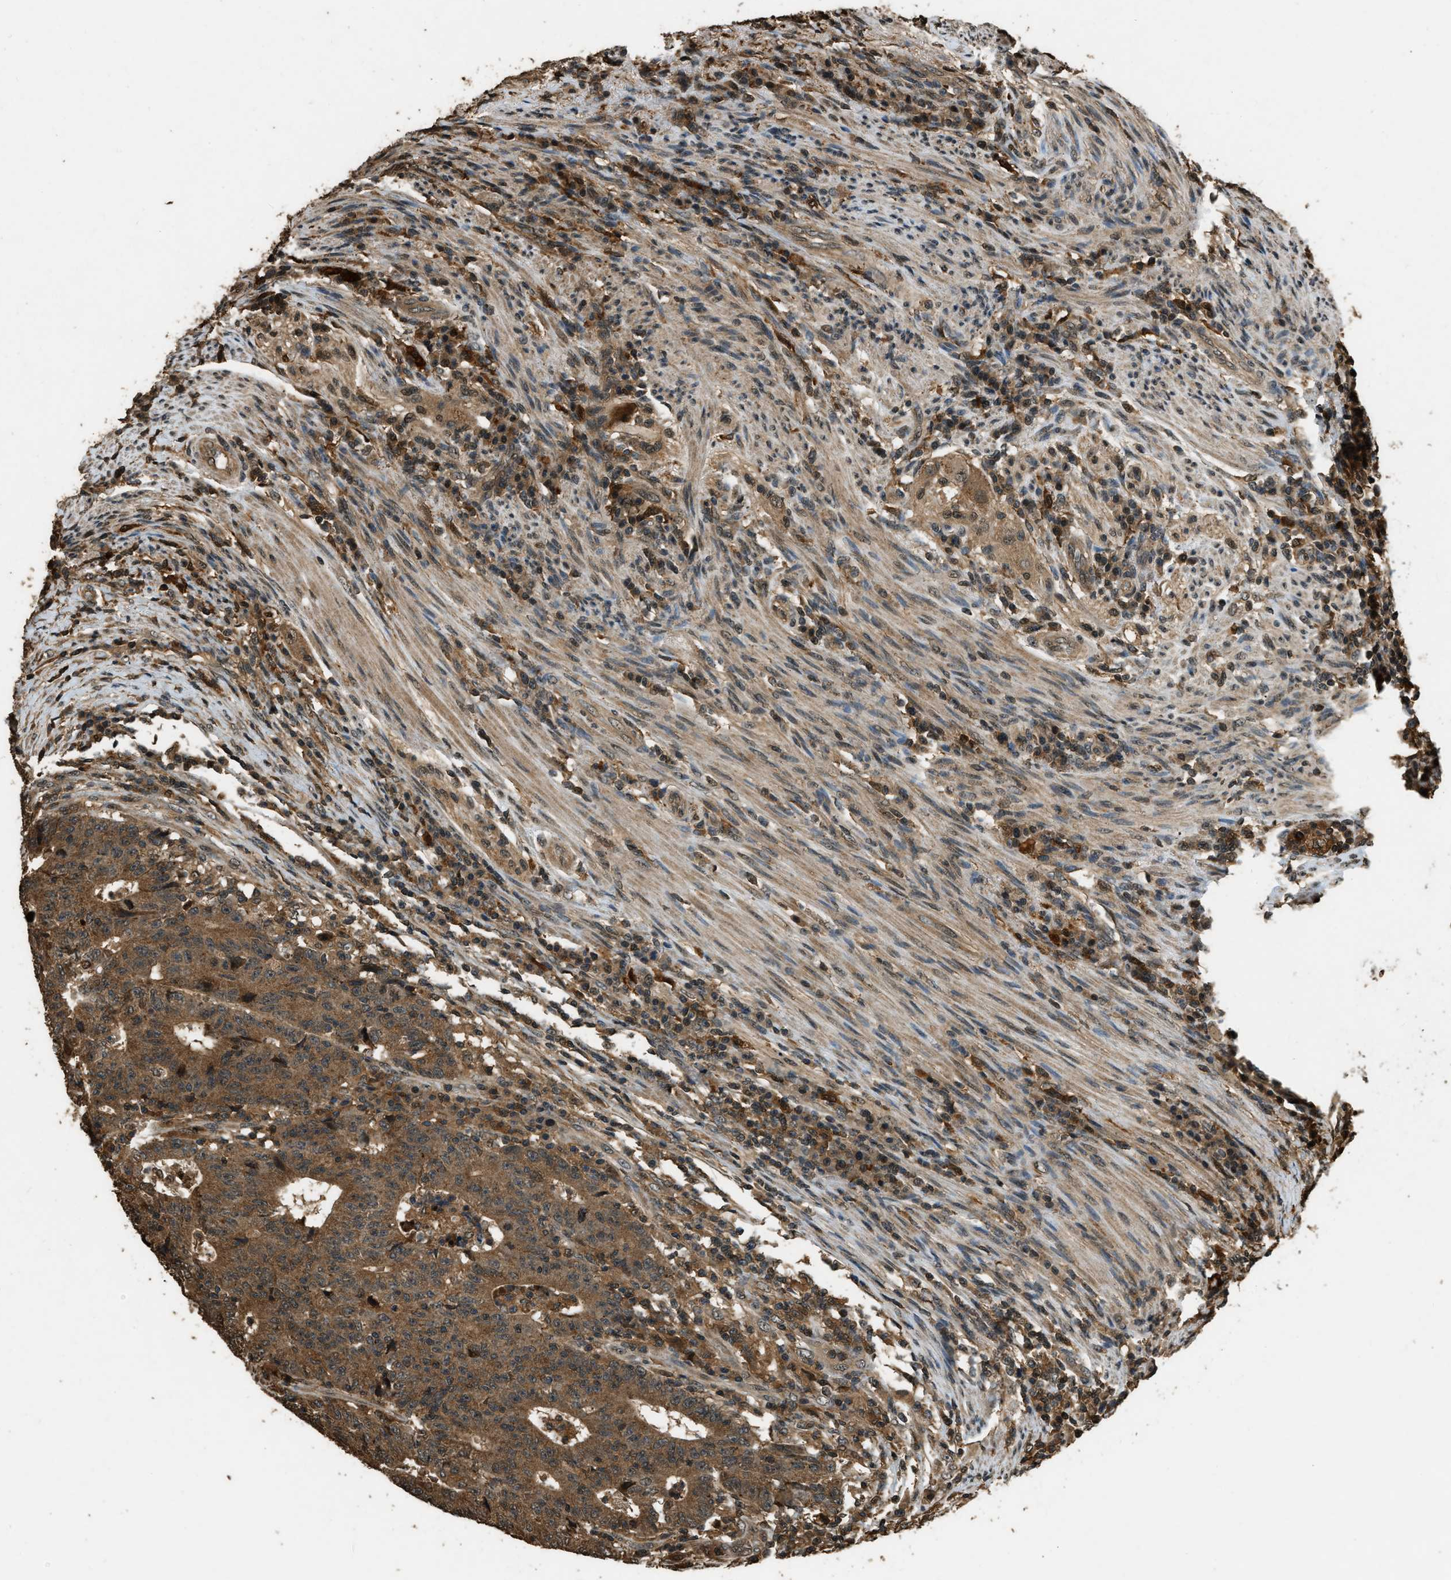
{"staining": {"intensity": "moderate", "quantity": ">75%", "location": "cytoplasmic/membranous"}, "tissue": "colorectal cancer", "cell_type": "Tumor cells", "image_type": "cancer", "snomed": [{"axis": "morphology", "description": "Normal tissue, NOS"}, {"axis": "morphology", "description": "Adenocarcinoma, NOS"}, {"axis": "topography", "description": "Colon"}], "caption": "Immunohistochemical staining of human colorectal adenocarcinoma reveals medium levels of moderate cytoplasmic/membranous positivity in about >75% of tumor cells. (DAB IHC, brown staining for protein, blue staining for nuclei).", "gene": "RAP2A", "patient": {"sex": "female", "age": 75}}